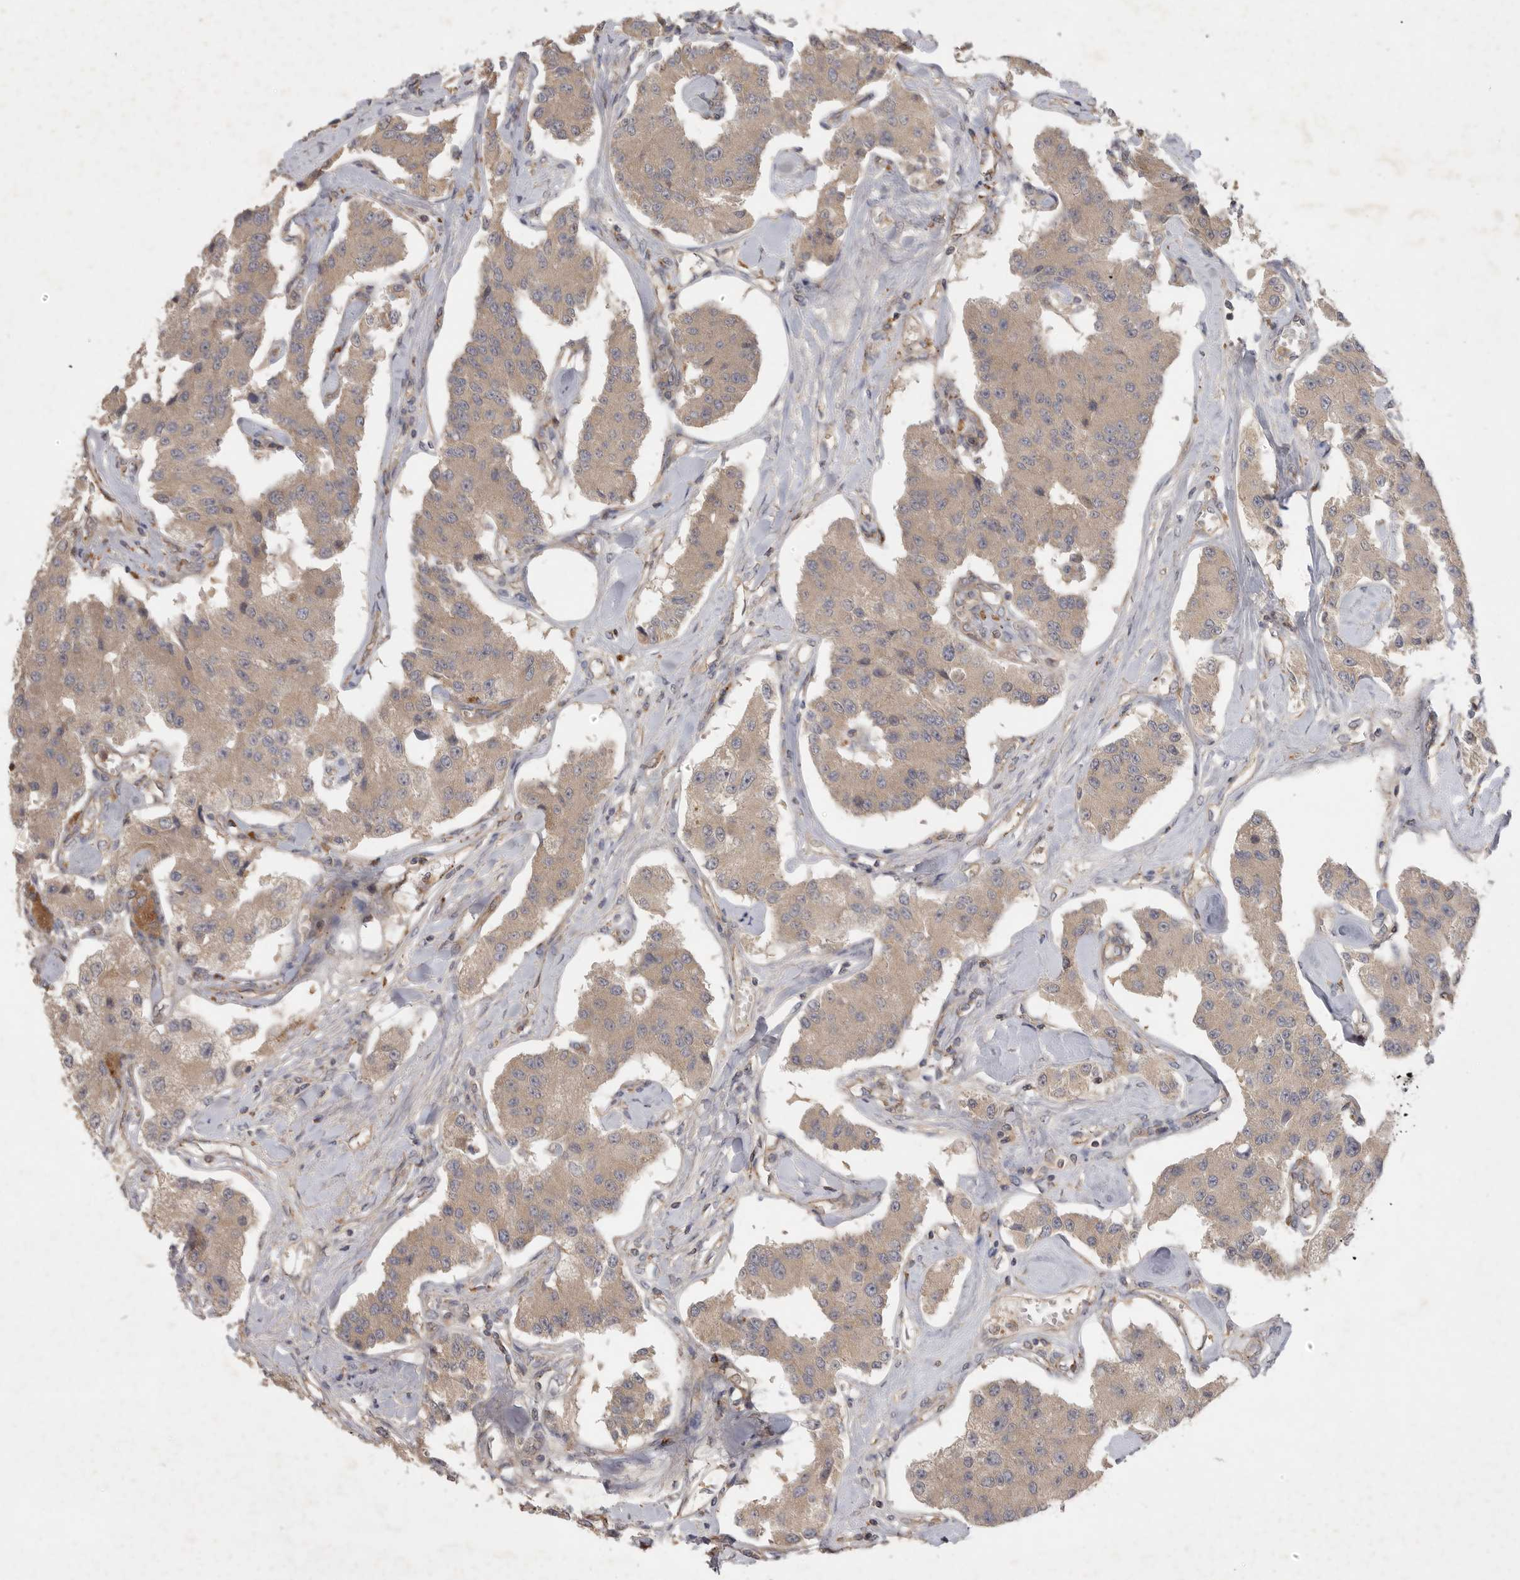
{"staining": {"intensity": "weak", "quantity": ">75%", "location": "cytoplasmic/membranous"}, "tissue": "carcinoid", "cell_type": "Tumor cells", "image_type": "cancer", "snomed": [{"axis": "morphology", "description": "Carcinoid, malignant, NOS"}, {"axis": "topography", "description": "Pancreas"}], "caption": "Immunohistochemical staining of human carcinoid shows low levels of weak cytoplasmic/membranous expression in about >75% of tumor cells.", "gene": "ZNF232", "patient": {"sex": "male", "age": 41}}